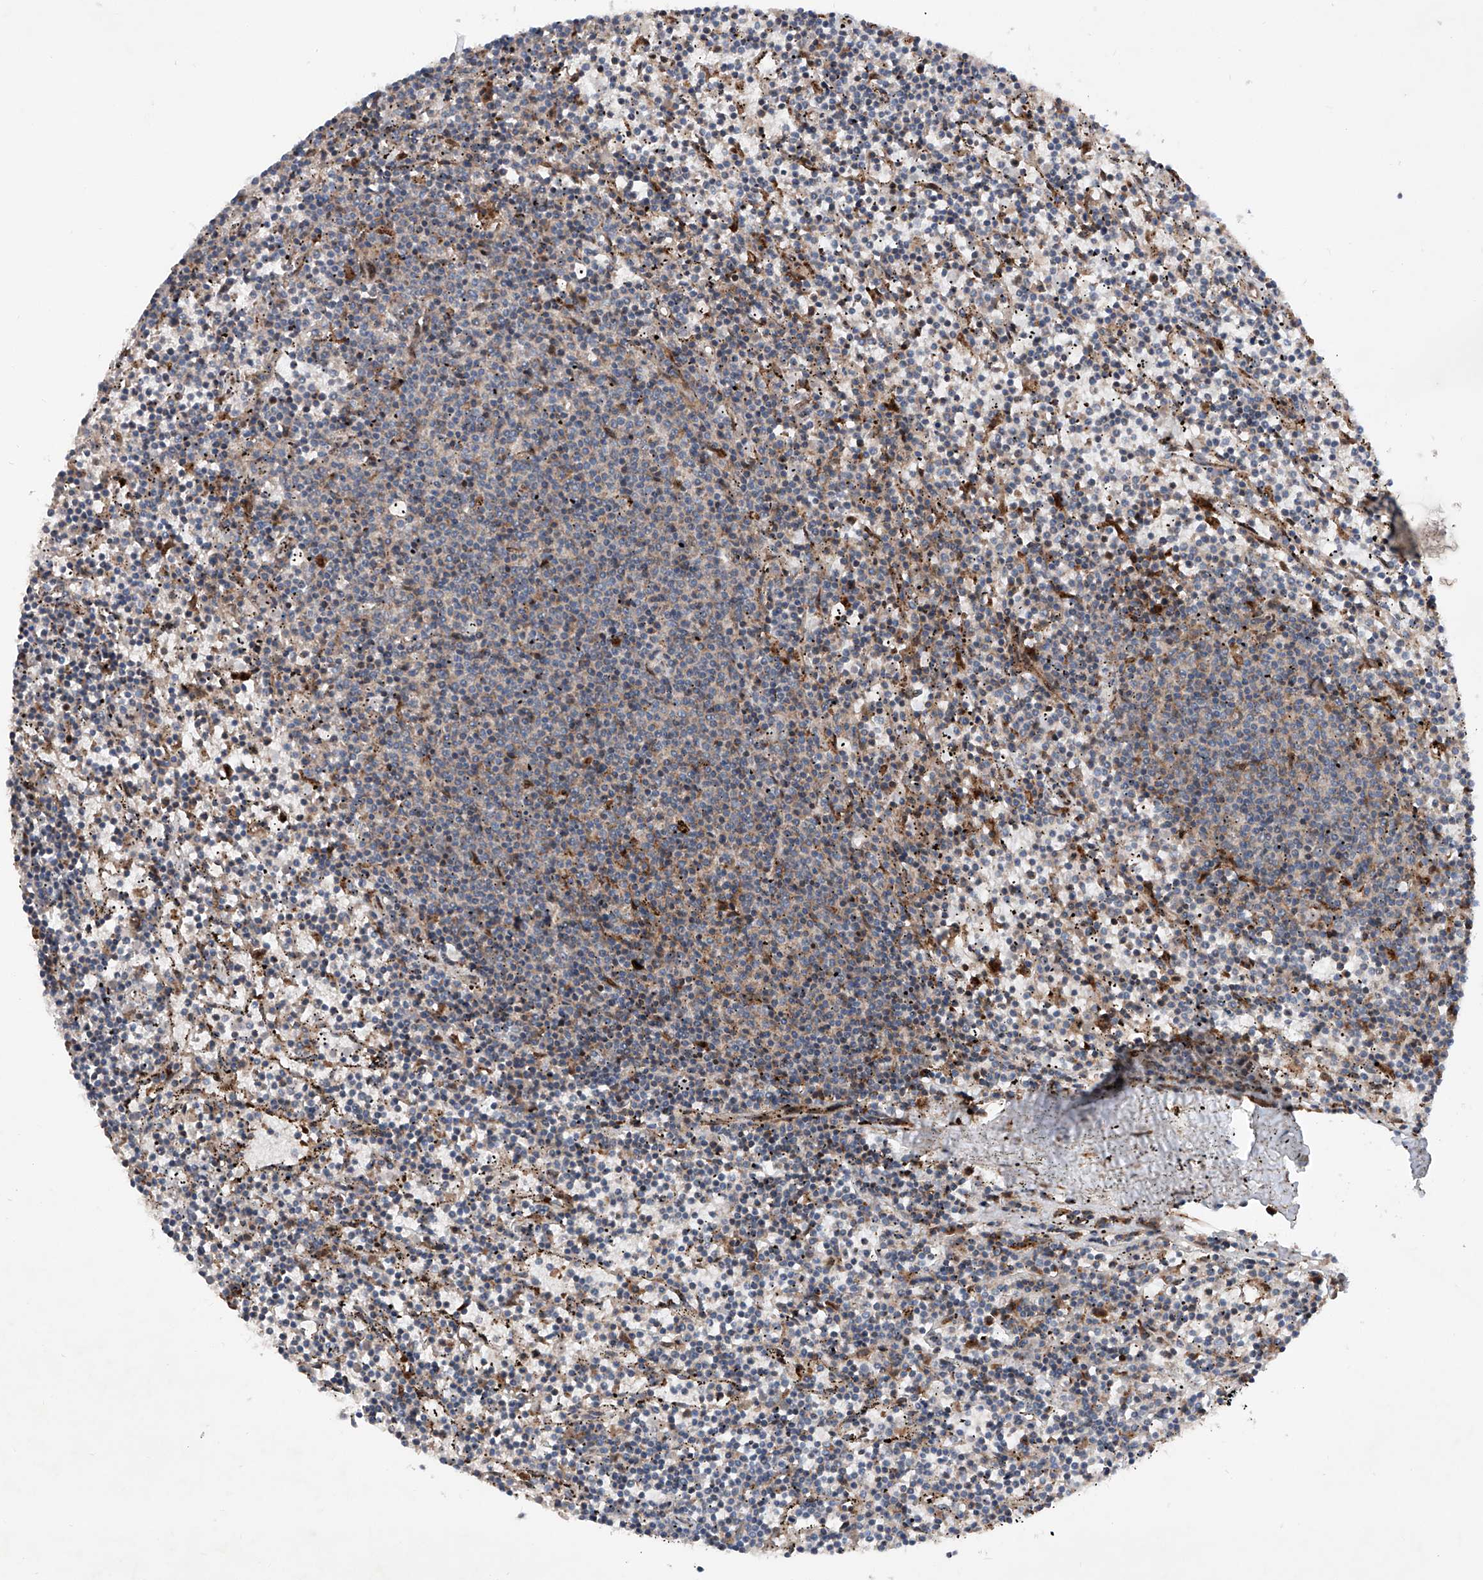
{"staining": {"intensity": "negative", "quantity": "none", "location": "none"}, "tissue": "lymphoma", "cell_type": "Tumor cells", "image_type": "cancer", "snomed": [{"axis": "morphology", "description": "Malignant lymphoma, non-Hodgkin's type, Low grade"}, {"axis": "topography", "description": "Spleen"}], "caption": "Immunohistochemistry photomicrograph of neoplastic tissue: malignant lymphoma, non-Hodgkin's type (low-grade) stained with DAB demonstrates no significant protein staining in tumor cells.", "gene": "DAD1", "patient": {"sex": "female", "age": 50}}